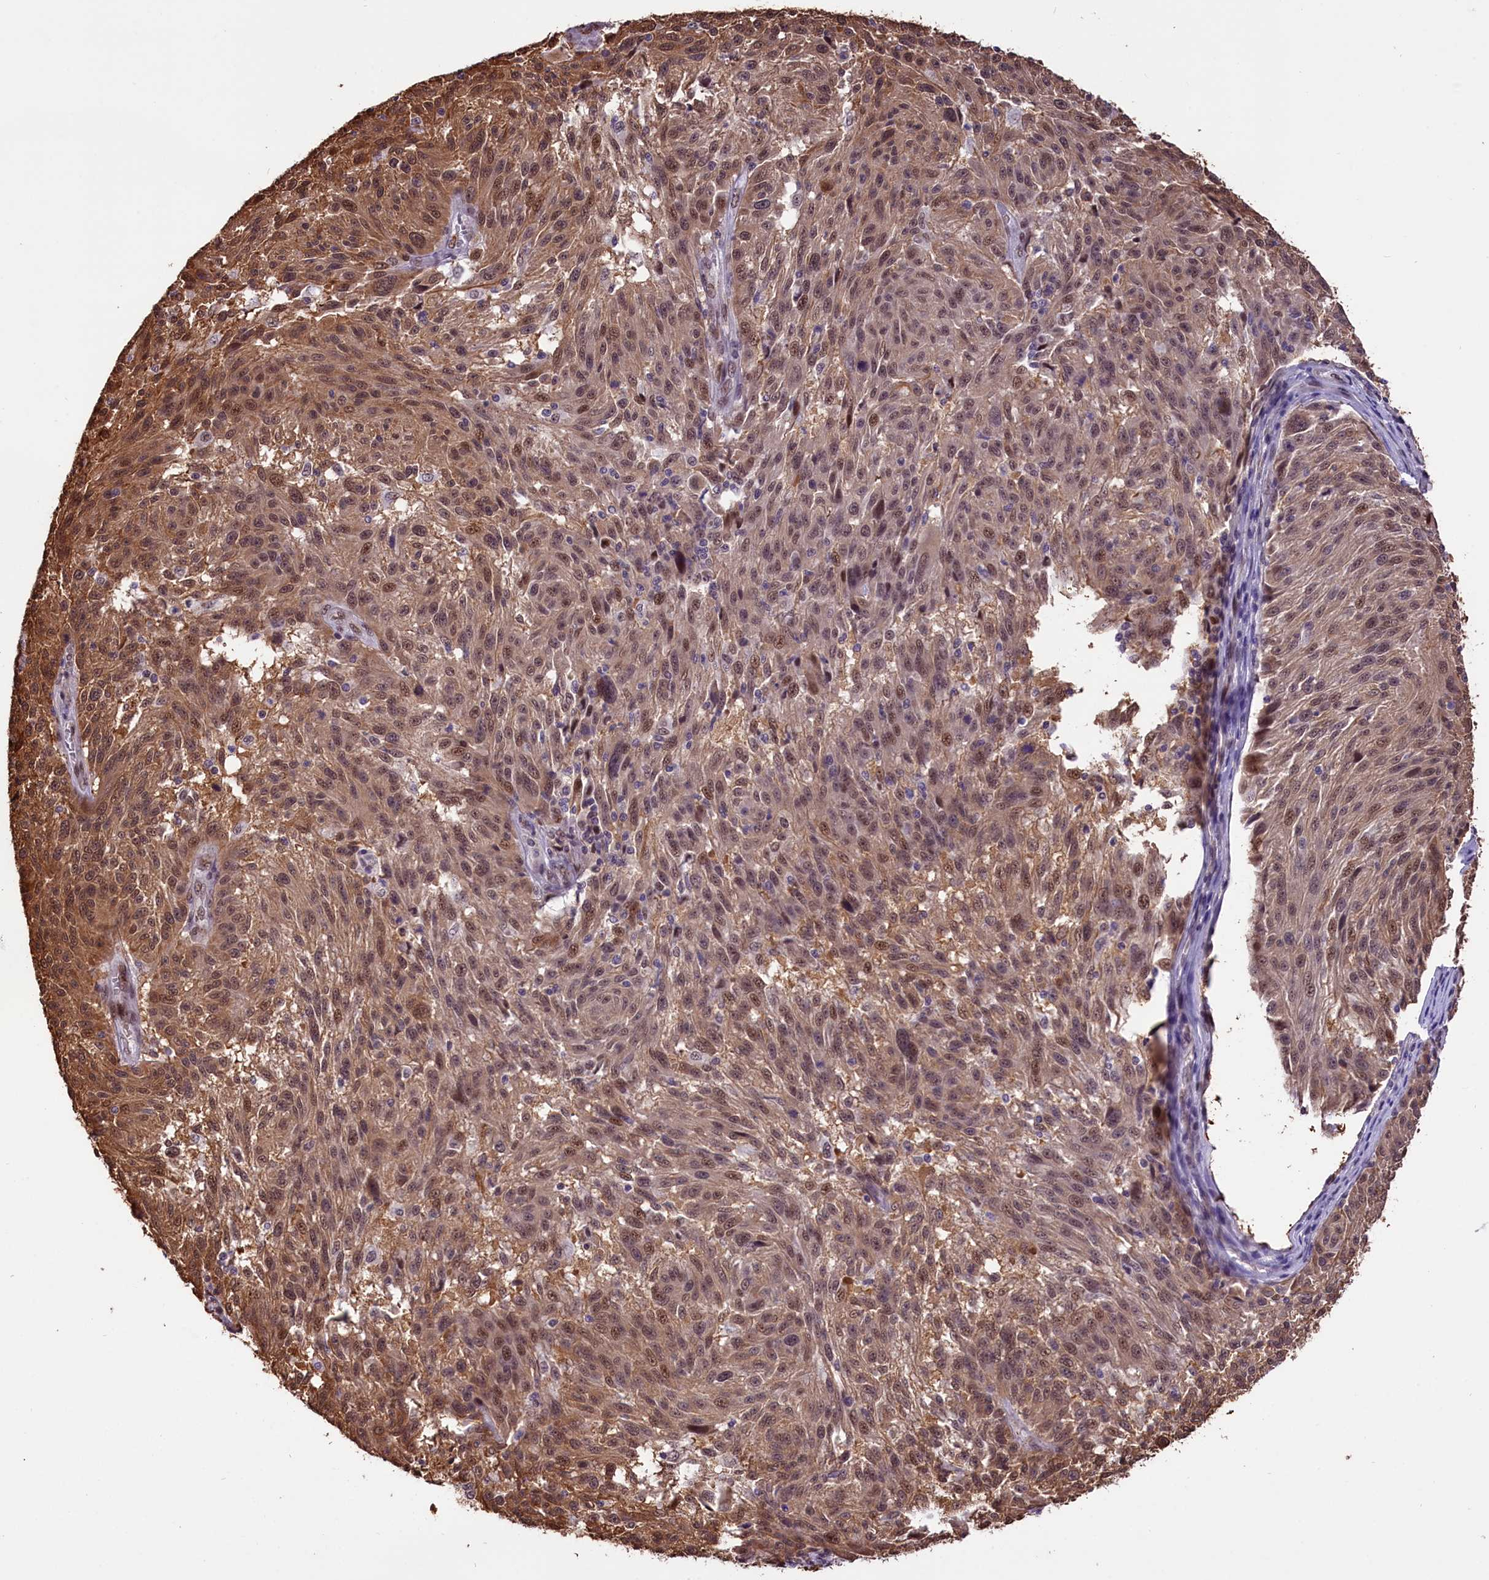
{"staining": {"intensity": "moderate", "quantity": ">75%", "location": "cytoplasmic/membranous,nuclear"}, "tissue": "melanoma", "cell_type": "Tumor cells", "image_type": "cancer", "snomed": [{"axis": "morphology", "description": "Malignant melanoma, NOS"}, {"axis": "topography", "description": "Skin"}], "caption": "This photomicrograph displays melanoma stained with immunohistochemistry to label a protein in brown. The cytoplasmic/membranous and nuclear of tumor cells show moderate positivity for the protein. Nuclei are counter-stained blue.", "gene": "MRPL54", "patient": {"sex": "male", "age": 53}}